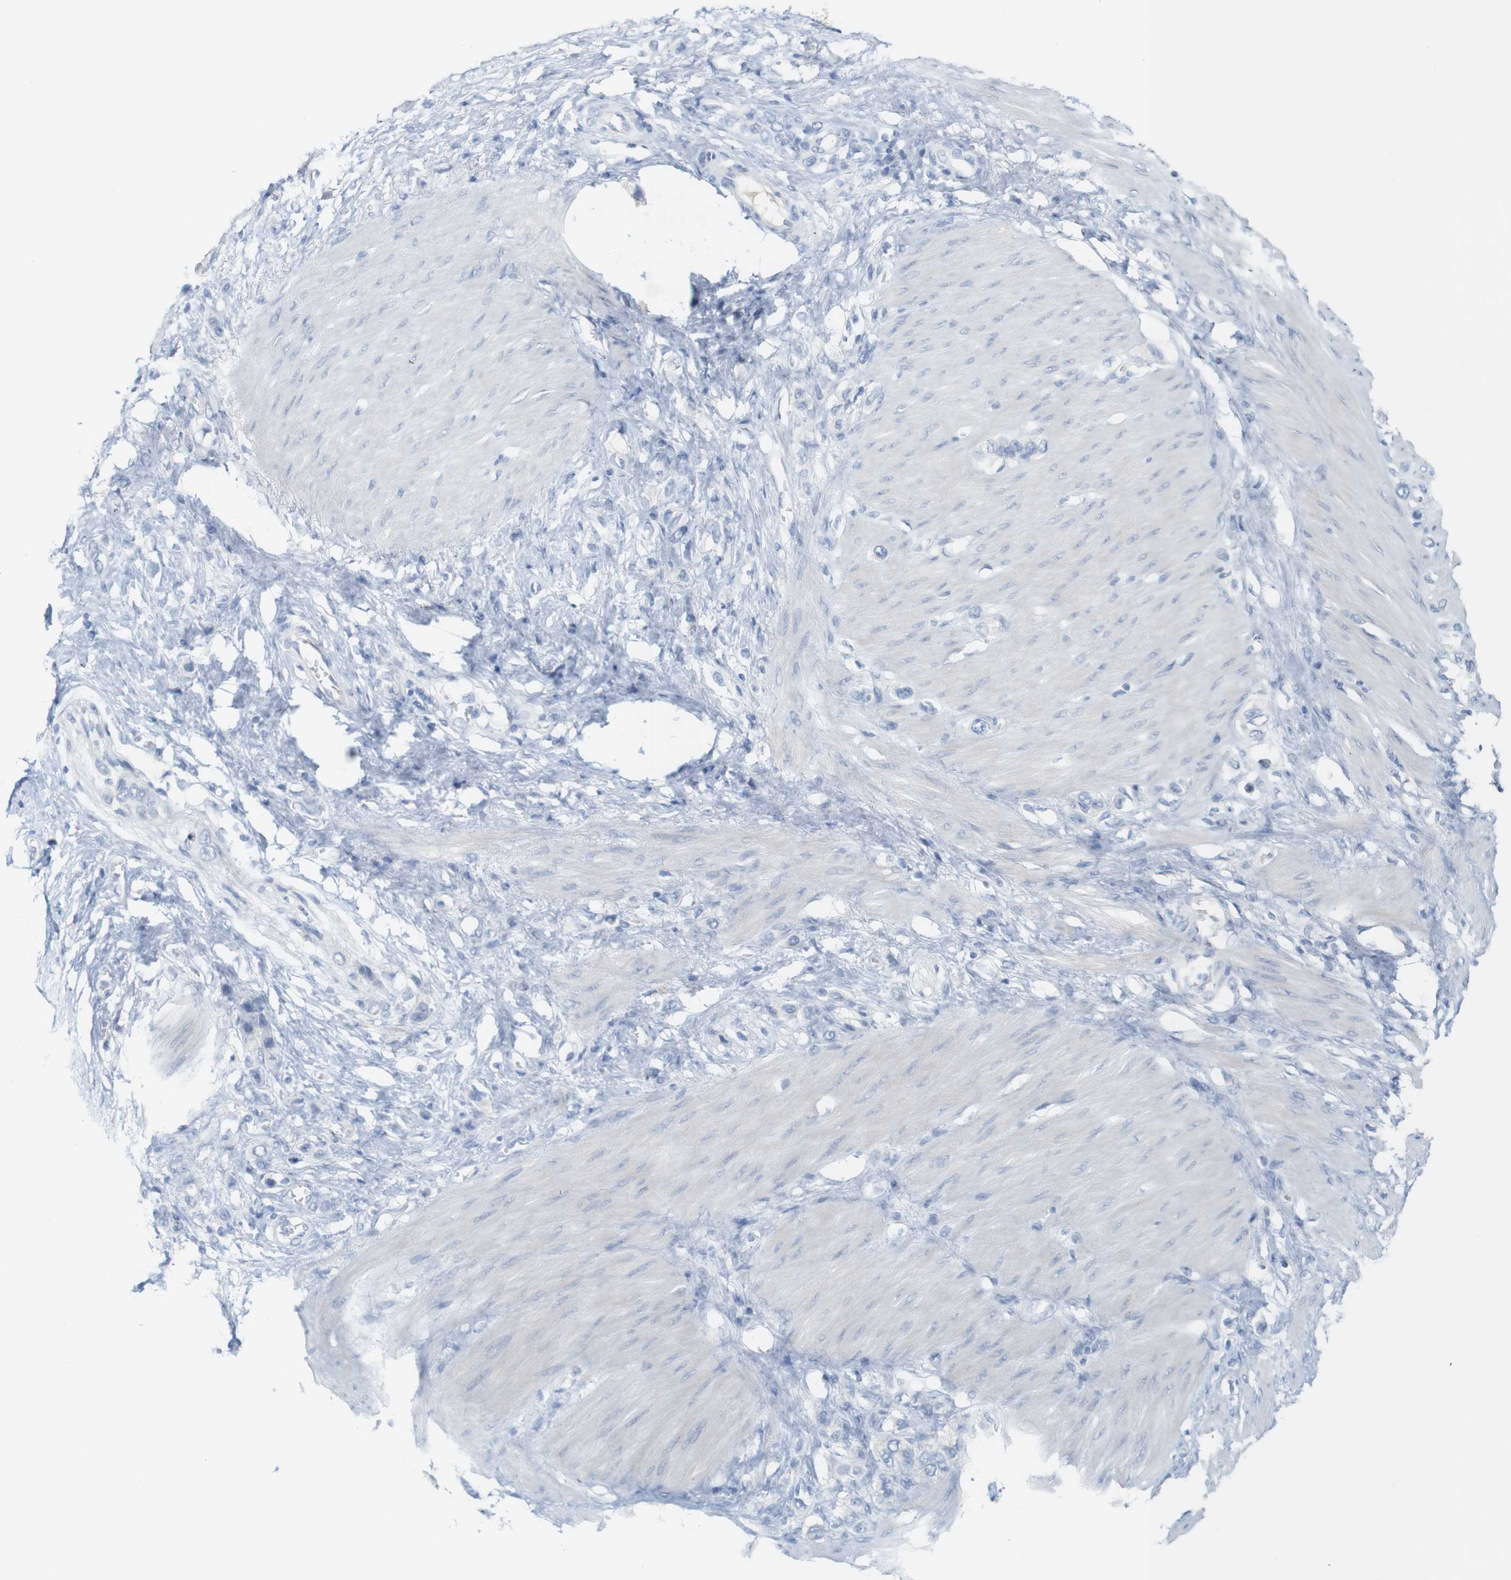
{"staining": {"intensity": "negative", "quantity": "none", "location": "none"}, "tissue": "stomach cancer", "cell_type": "Tumor cells", "image_type": "cancer", "snomed": [{"axis": "morphology", "description": "Adenocarcinoma, NOS"}, {"axis": "morphology", "description": "Adenocarcinoma, High grade"}, {"axis": "topography", "description": "Stomach, upper"}, {"axis": "topography", "description": "Stomach, lower"}], "caption": "Human stomach cancer (high-grade adenocarcinoma) stained for a protein using immunohistochemistry demonstrates no staining in tumor cells.", "gene": "RGS9", "patient": {"sex": "female", "age": 65}}